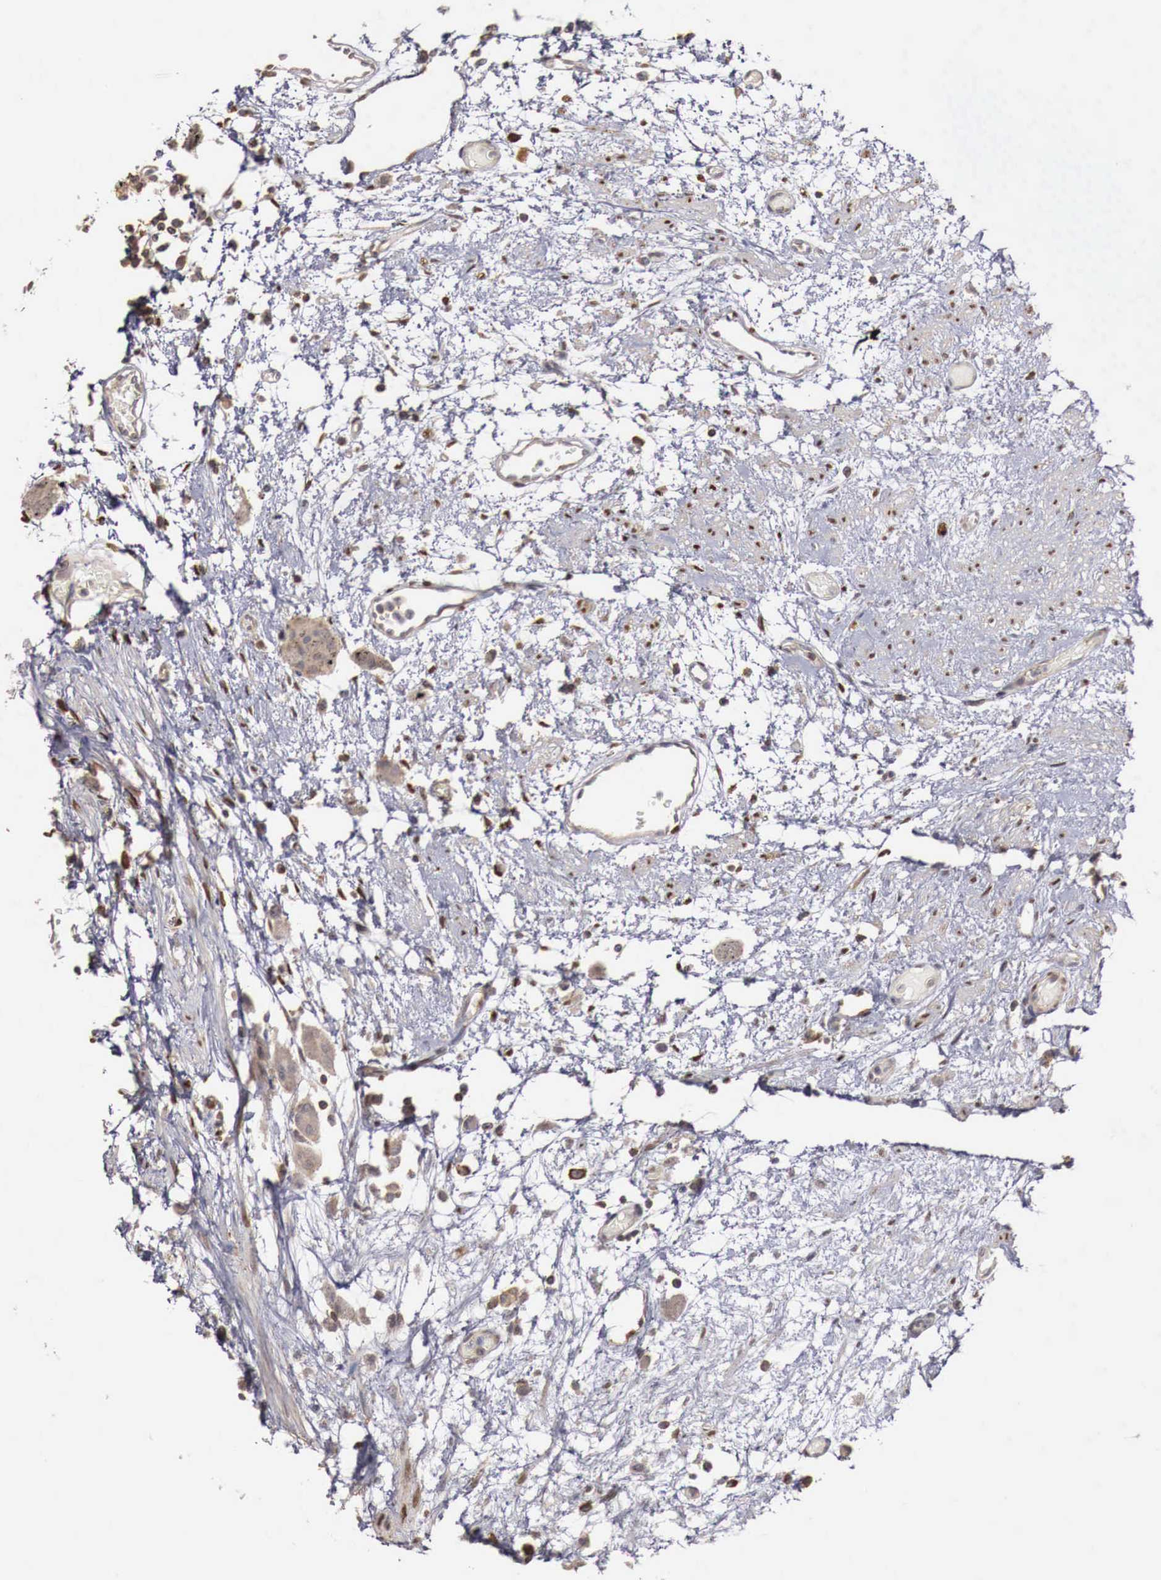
{"staining": {"intensity": "weak", "quantity": "25%-75%", "location": "nuclear"}, "tissue": "urothelial cancer", "cell_type": "Tumor cells", "image_type": "cancer", "snomed": [{"axis": "morphology", "description": "Urothelial carcinoma, High grade"}, {"axis": "topography", "description": "Urinary bladder"}], "caption": "This is a histology image of immunohistochemistry (IHC) staining of urothelial cancer, which shows weak positivity in the nuclear of tumor cells.", "gene": "KHDRBS2", "patient": {"sex": "male", "age": 78}}